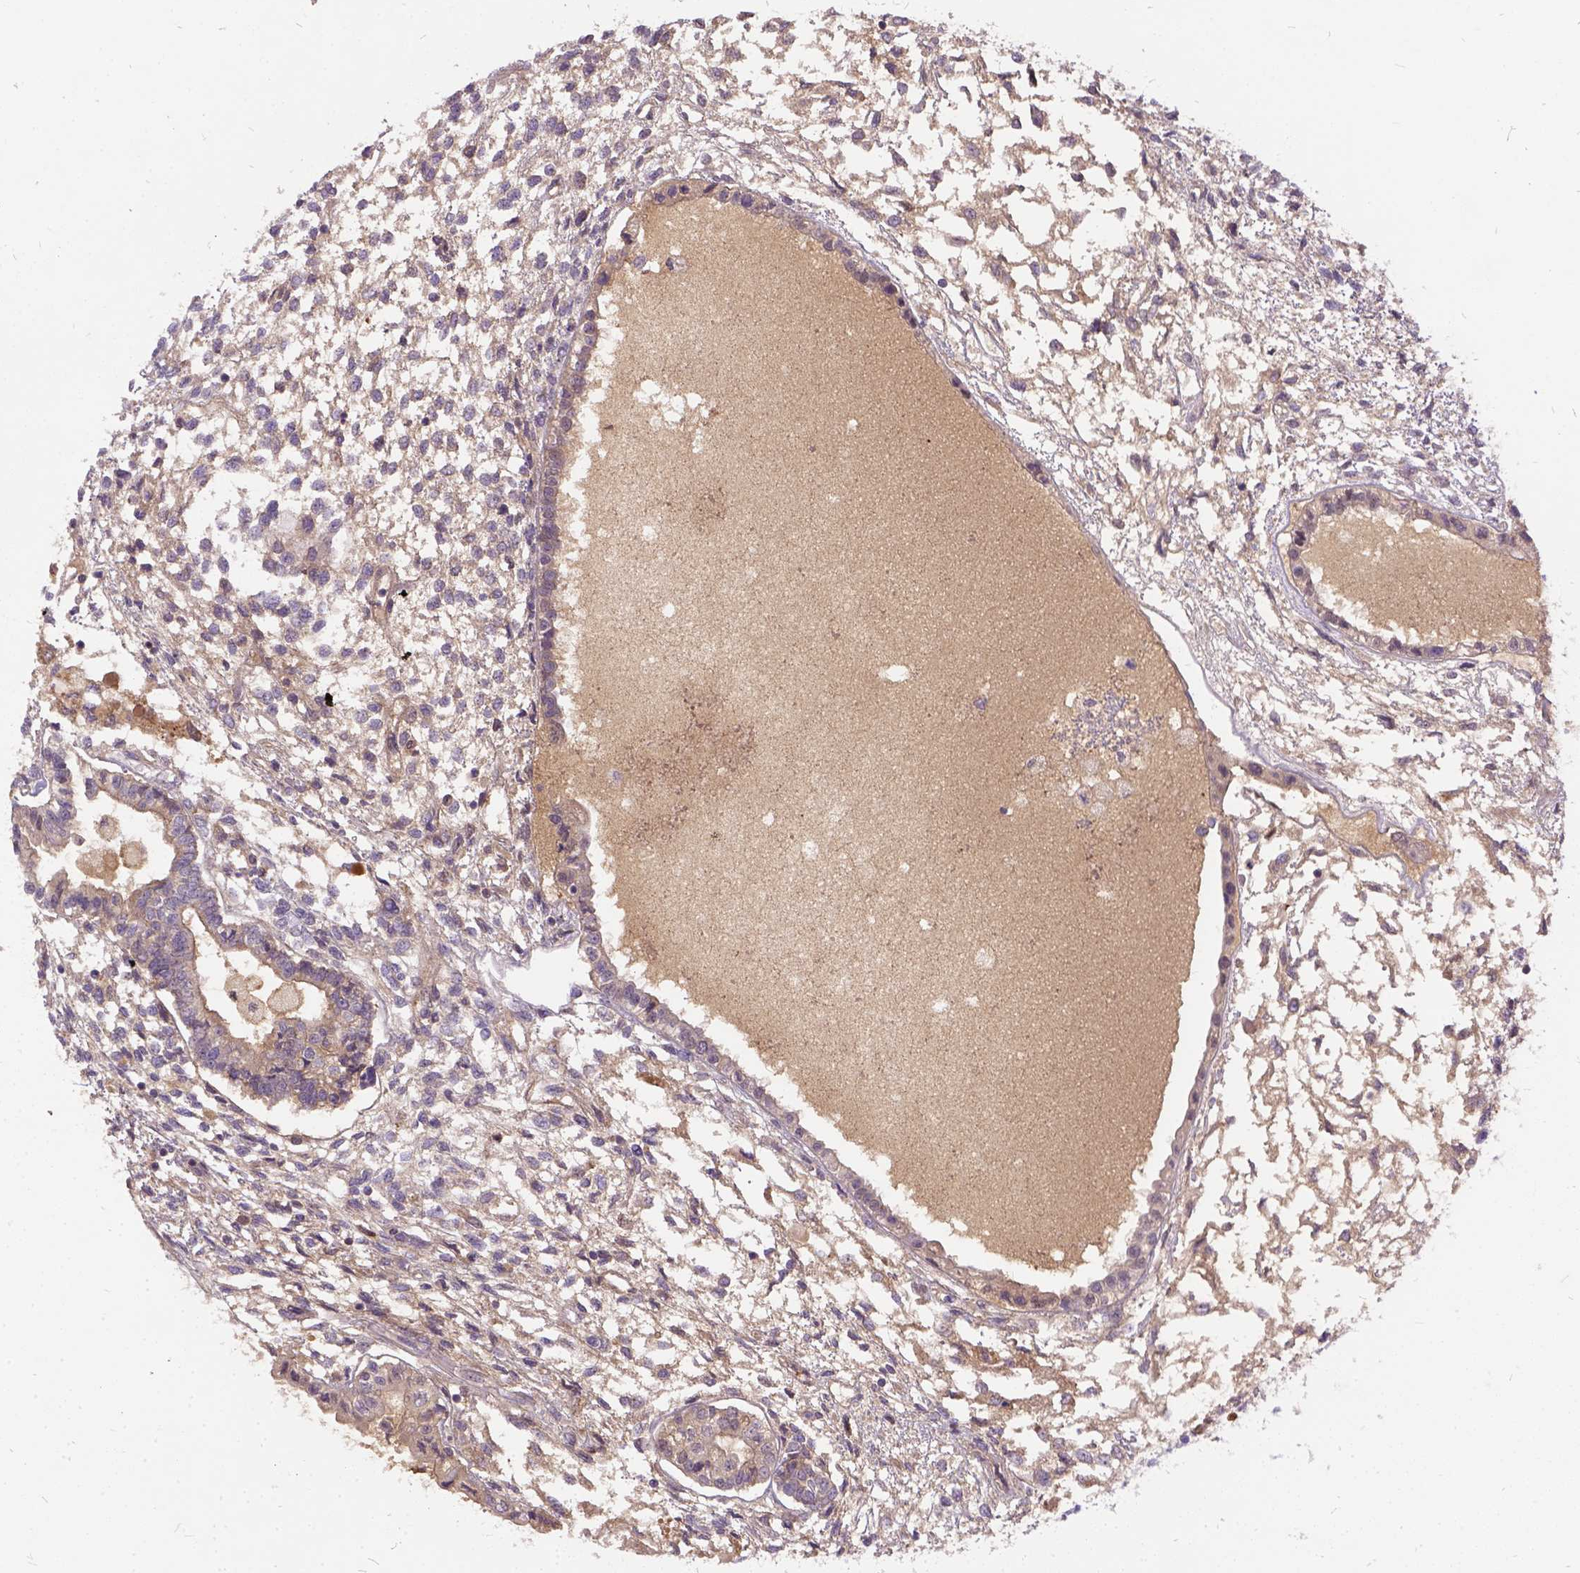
{"staining": {"intensity": "moderate", "quantity": "<25%", "location": "cytoplasmic/membranous"}, "tissue": "testis cancer", "cell_type": "Tumor cells", "image_type": "cancer", "snomed": [{"axis": "morphology", "description": "Carcinoma, Embryonal, NOS"}, {"axis": "topography", "description": "Testis"}], "caption": "Immunohistochemistry (DAB (3,3'-diaminobenzidine)) staining of human testis cancer demonstrates moderate cytoplasmic/membranous protein positivity in approximately <25% of tumor cells.", "gene": "ILRUN", "patient": {"sex": "male", "age": 37}}